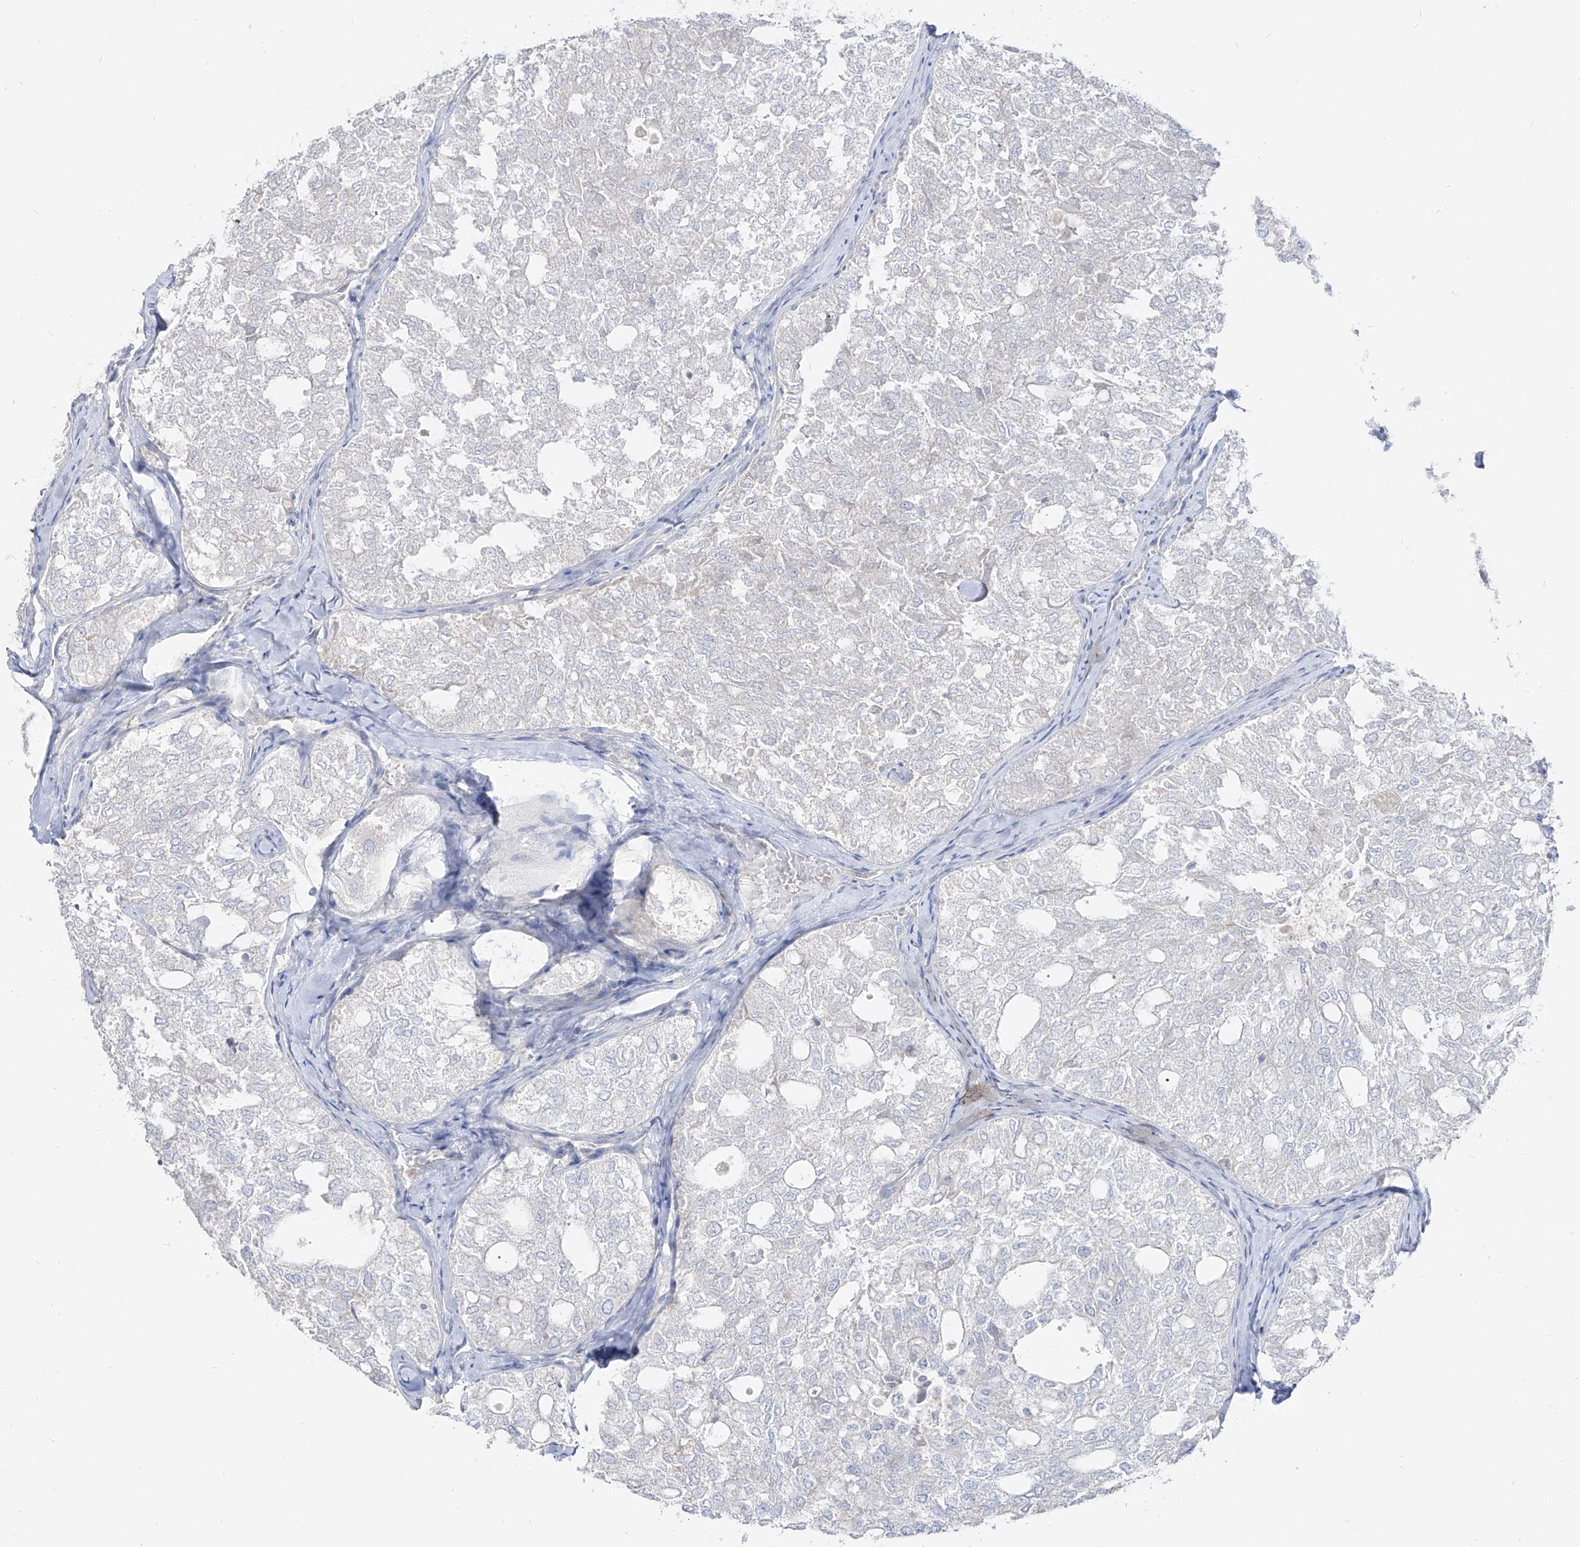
{"staining": {"intensity": "negative", "quantity": "none", "location": "none"}, "tissue": "thyroid cancer", "cell_type": "Tumor cells", "image_type": "cancer", "snomed": [{"axis": "morphology", "description": "Follicular adenoma carcinoma, NOS"}, {"axis": "topography", "description": "Thyroid gland"}], "caption": "The micrograph exhibits no staining of tumor cells in thyroid follicular adenoma carcinoma.", "gene": "RBFOX3", "patient": {"sex": "male", "age": 75}}